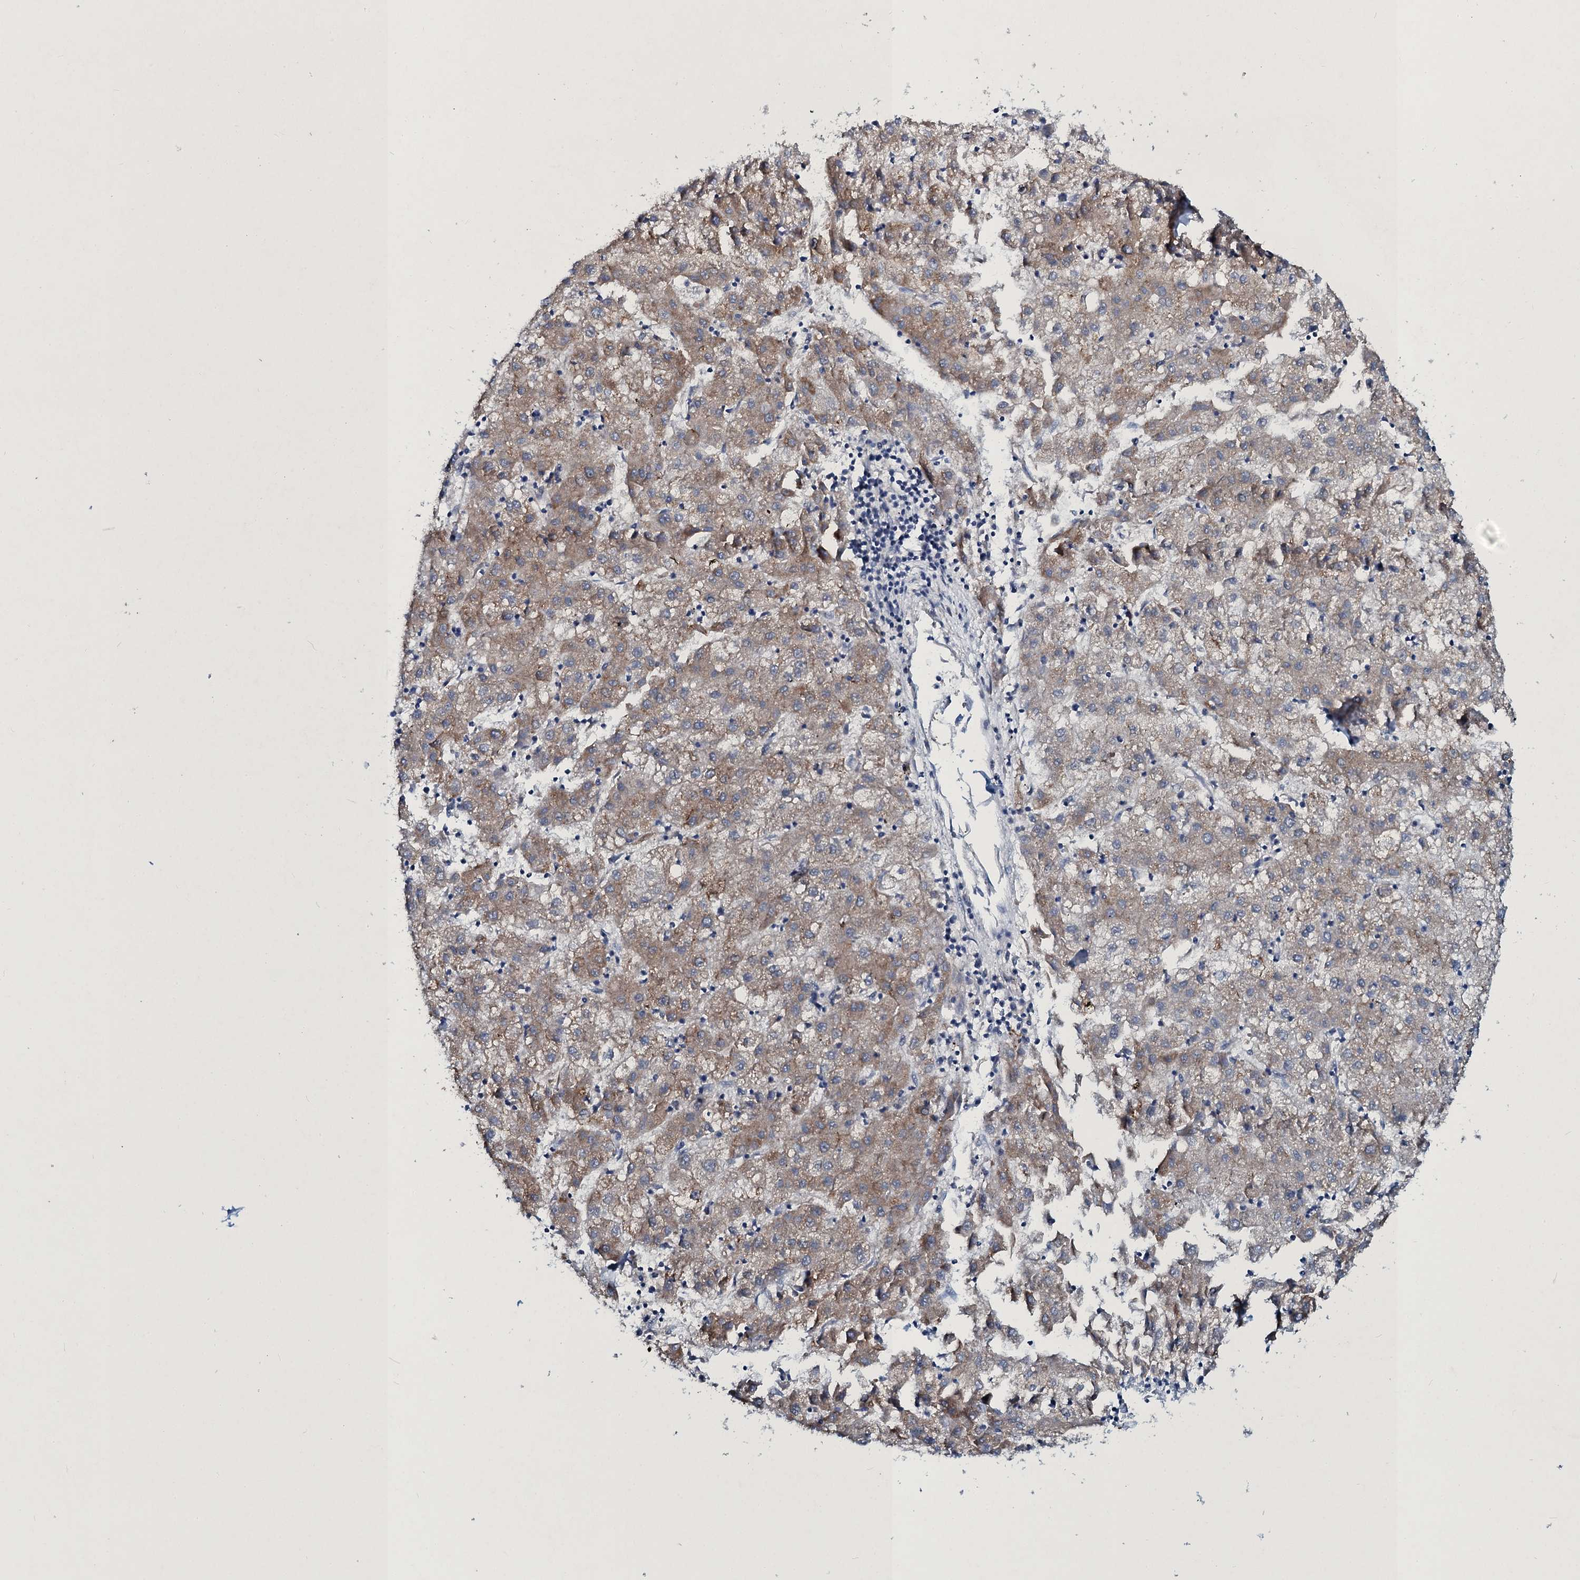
{"staining": {"intensity": "weak", "quantity": "25%-75%", "location": "cytoplasmic/membranous"}, "tissue": "liver cancer", "cell_type": "Tumor cells", "image_type": "cancer", "snomed": [{"axis": "morphology", "description": "Carcinoma, Hepatocellular, NOS"}, {"axis": "topography", "description": "Liver"}], "caption": "DAB immunohistochemical staining of liver cancer demonstrates weak cytoplasmic/membranous protein expression in about 25%-75% of tumor cells.", "gene": "TPGS2", "patient": {"sex": "male", "age": 72}}